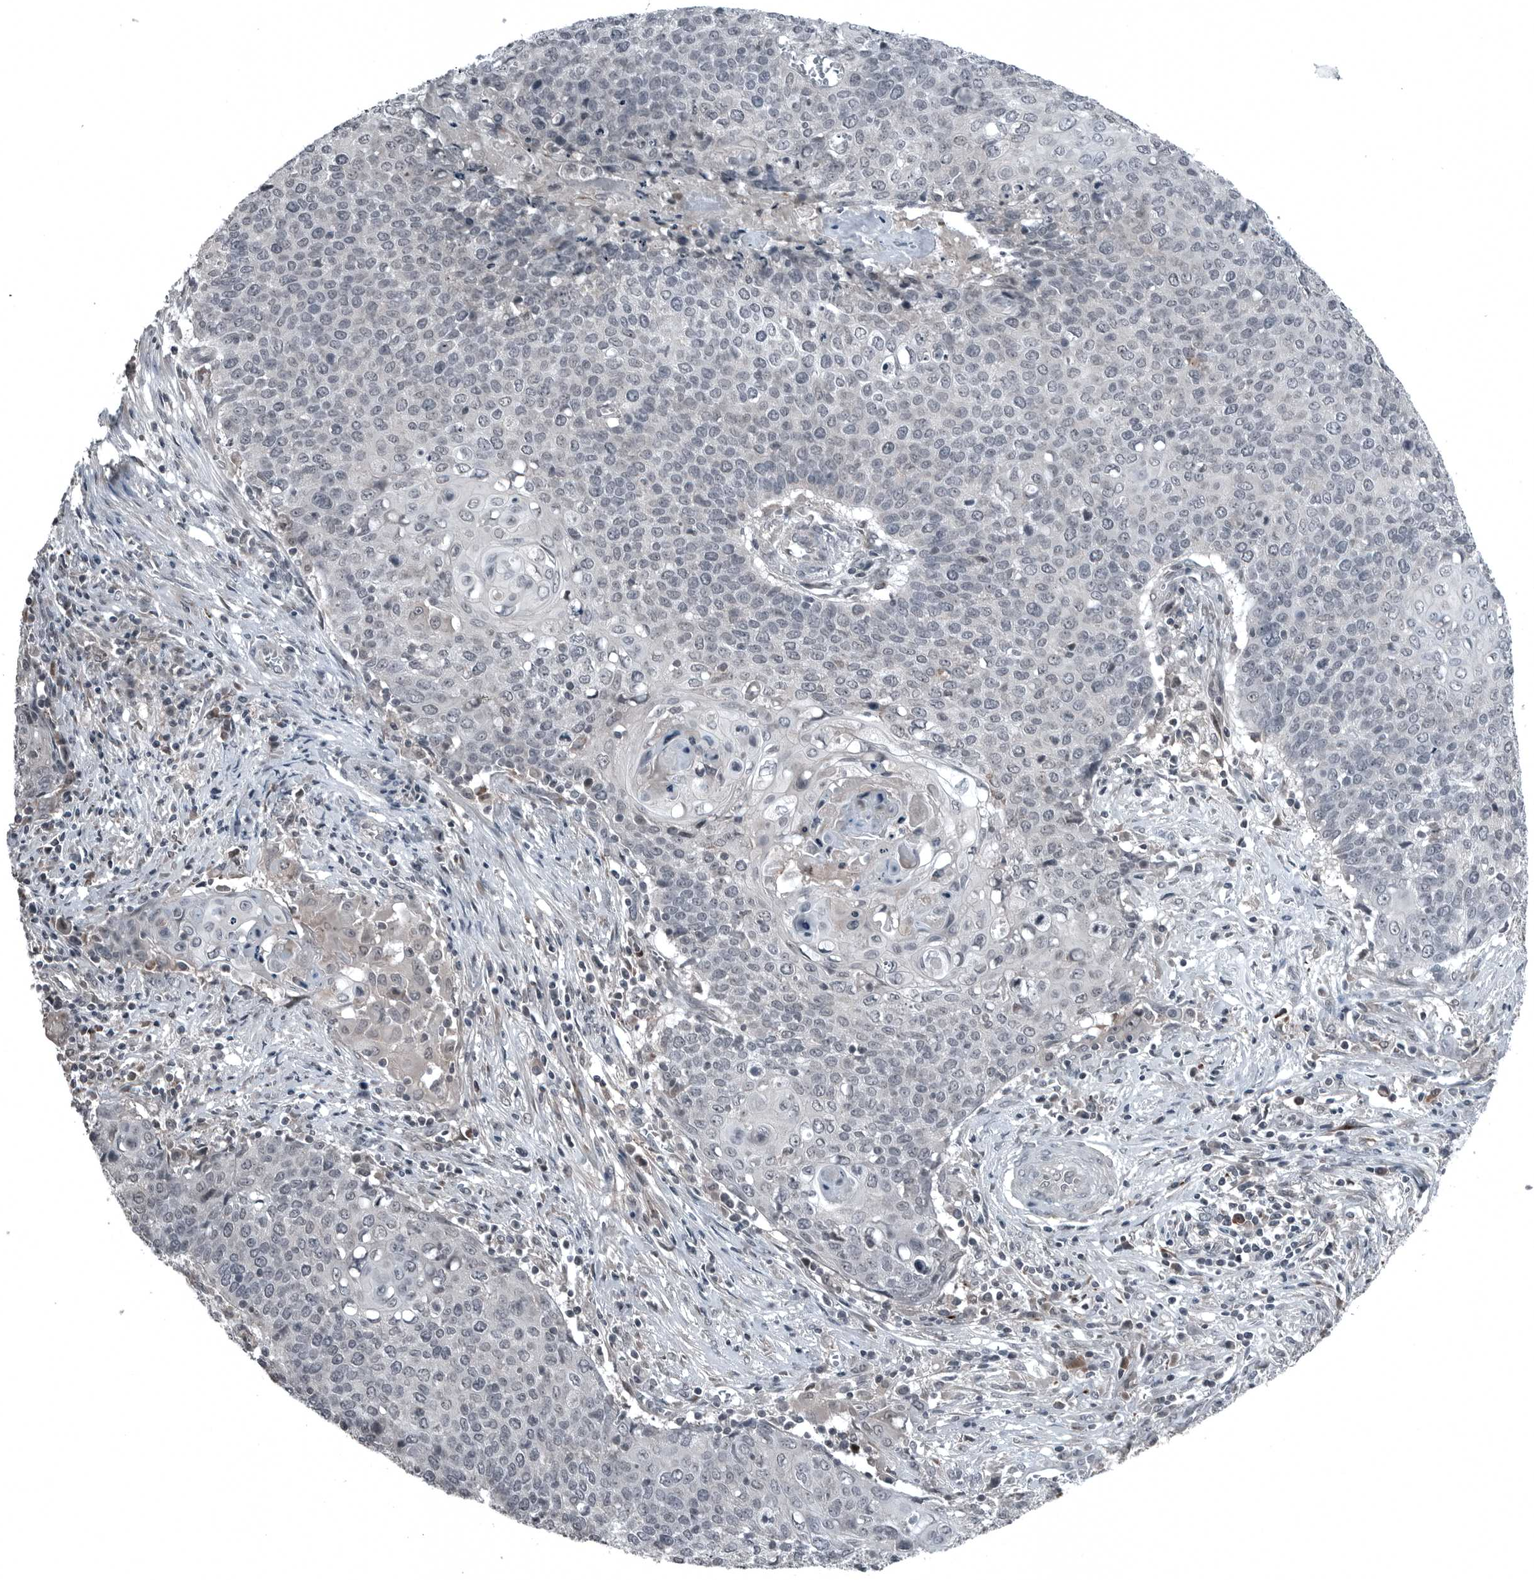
{"staining": {"intensity": "negative", "quantity": "none", "location": "none"}, "tissue": "cervical cancer", "cell_type": "Tumor cells", "image_type": "cancer", "snomed": [{"axis": "morphology", "description": "Squamous cell carcinoma, NOS"}, {"axis": "topography", "description": "Cervix"}], "caption": "Image shows no significant protein expression in tumor cells of cervical cancer. (DAB IHC visualized using brightfield microscopy, high magnification).", "gene": "GAK", "patient": {"sex": "female", "age": 39}}